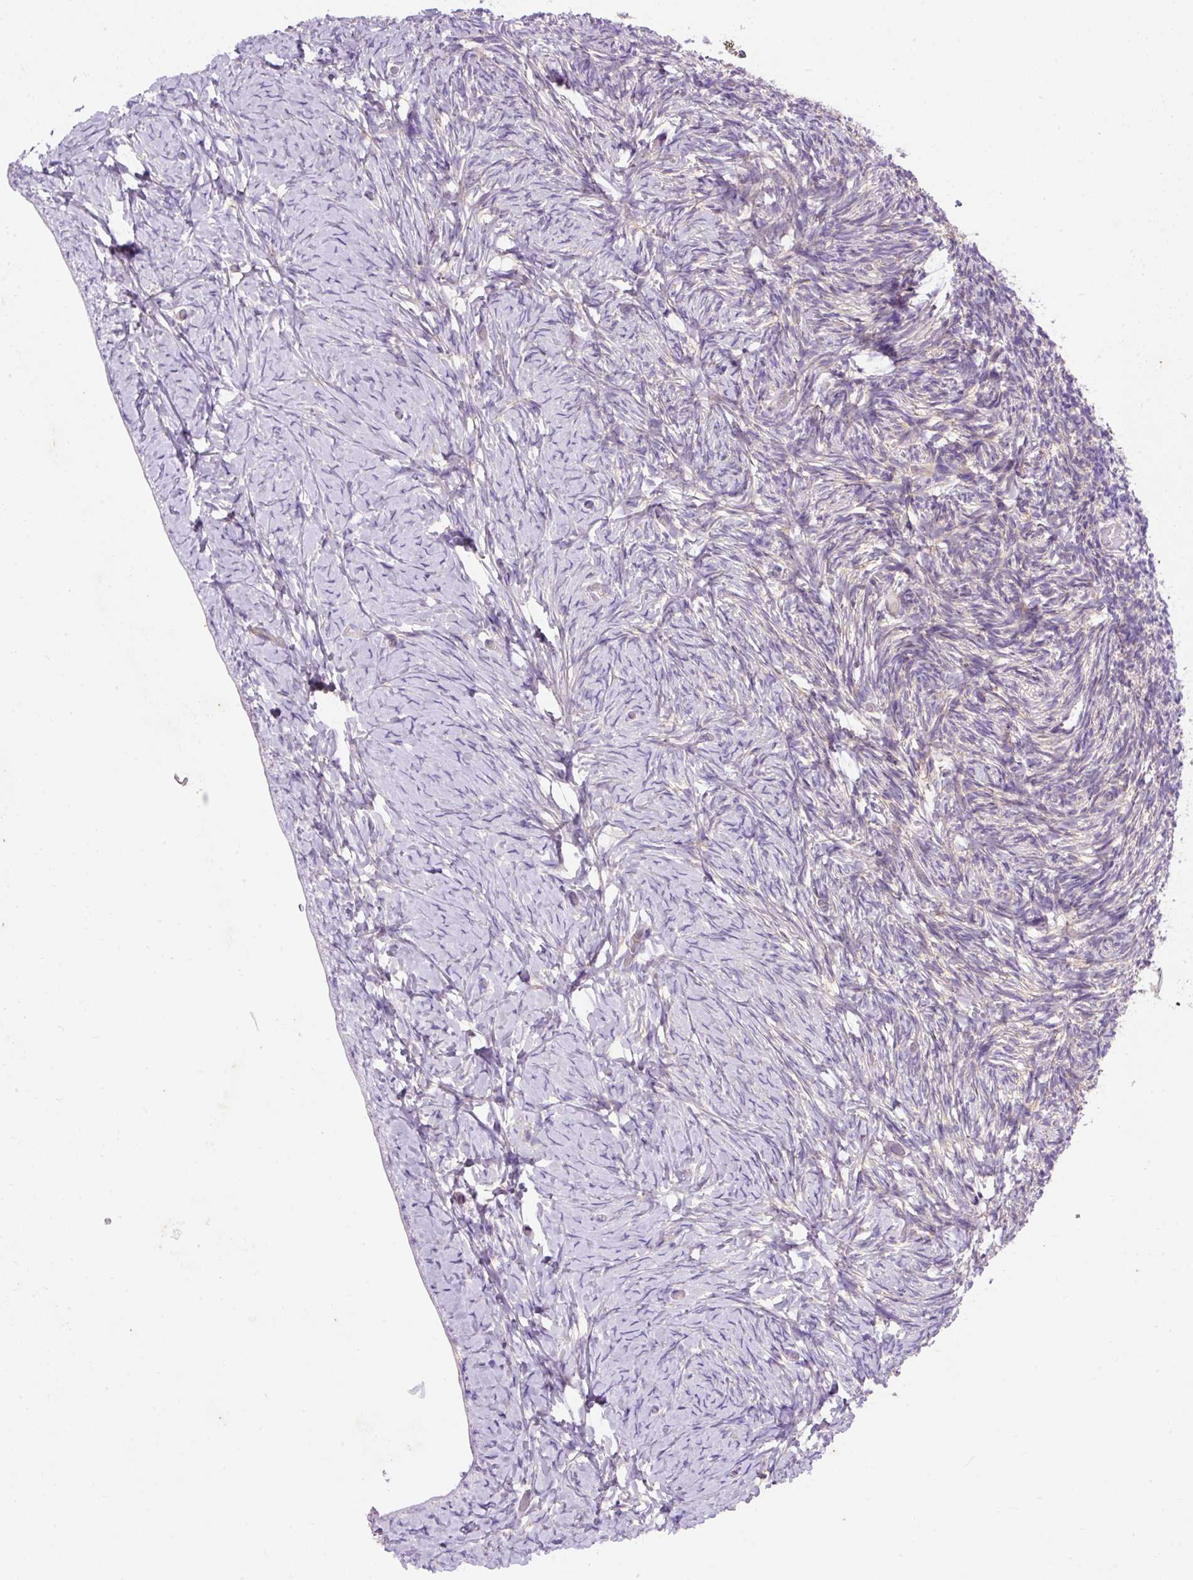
{"staining": {"intensity": "weak", "quantity": "25%-75%", "location": "cytoplasmic/membranous"}, "tissue": "ovary", "cell_type": "Follicle cells", "image_type": "normal", "snomed": [{"axis": "morphology", "description": "Normal tissue, NOS"}, {"axis": "topography", "description": "Ovary"}], "caption": "Immunohistochemistry (DAB) staining of benign ovary demonstrates weak cytoplasmic/membranous protein positivity in about 25%-75% of follicle cells.", "gene": "OR4K15", "patient": {"sex": "female", "age": 39}}